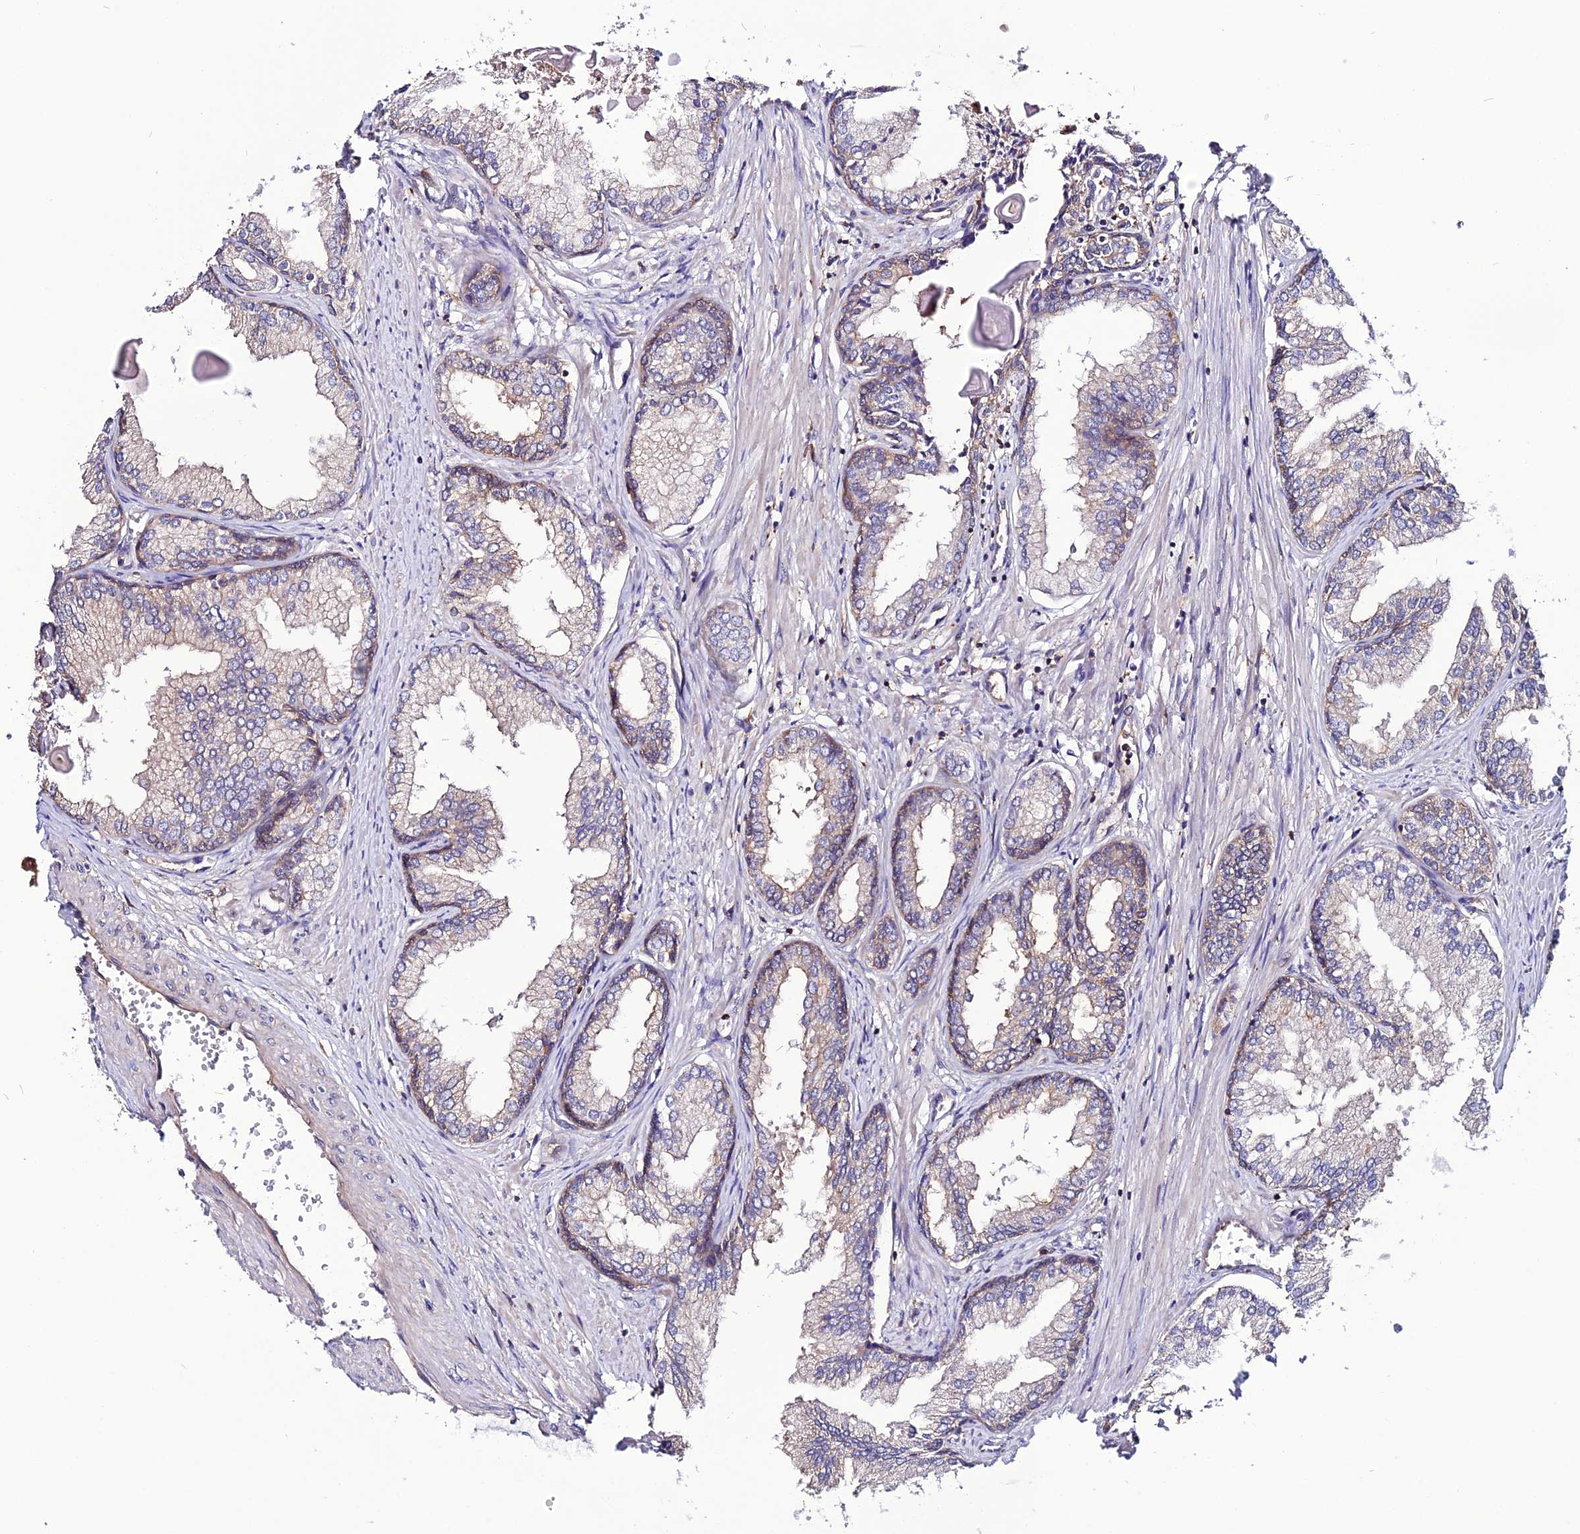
{"staining": {"intensity": "moderate", "quantity": "25%-75%", "location": "cytoplasmic/membranous"}, "tissue": "prostate cancer", "cell_type": "Tumor cells", "image_type": "cancer", "snomed": [{"axis": "morphology", "description": "Adenocarcinoma, High grade"}, {"axis": "topography", "description": "Prostate"}], "caption": "Prostate adenocarcinoma (high-grade) stained for a protein (brown) demonstrates moderate cytoplasmic/membranous positive staining in about 25%-75% of tumor cells.", "gene": "USP17L15", "patient": {"sex": "male", "age": 68}}